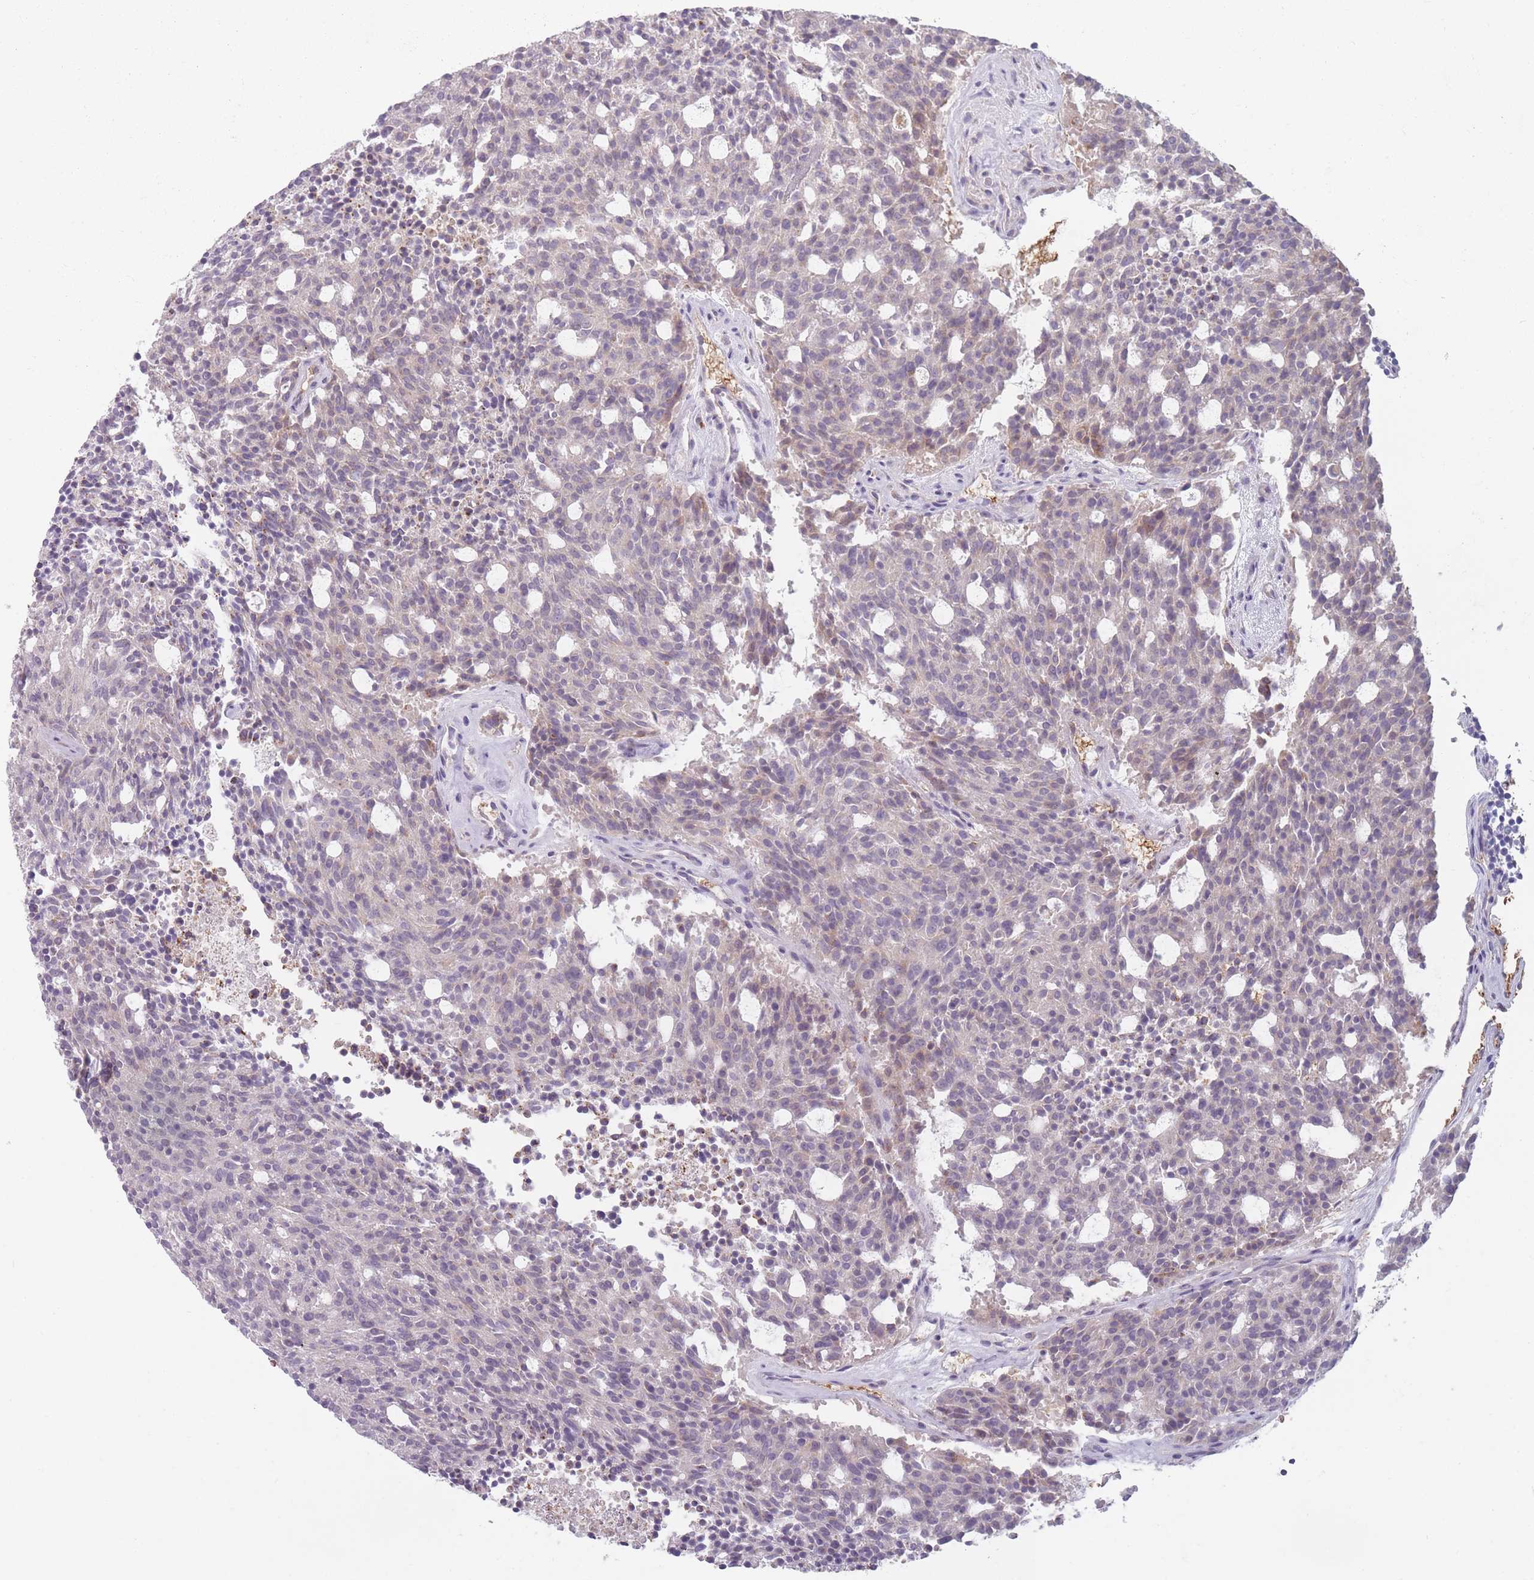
{"staining": {"intensity": "weak", "quantity": "<25%", "location": "cytoplasmic/membranous"}, "tissue": "carcinoid", "cell_type": "Tumor cells", "image_type": "cancer", "snomed": [{"axis": "morphology", "description": "Carcinoid, malignant, NOS"}, {"axis": "topography", "description": "Pancreas"}], "caption": "This is an immunohistochemistry (IHC) photomicrograph of human malignant carcinoid. There is no expression in tumor cells.", "gene": "MAN1B1", "patient": {"sex": "female", "age": 54}}